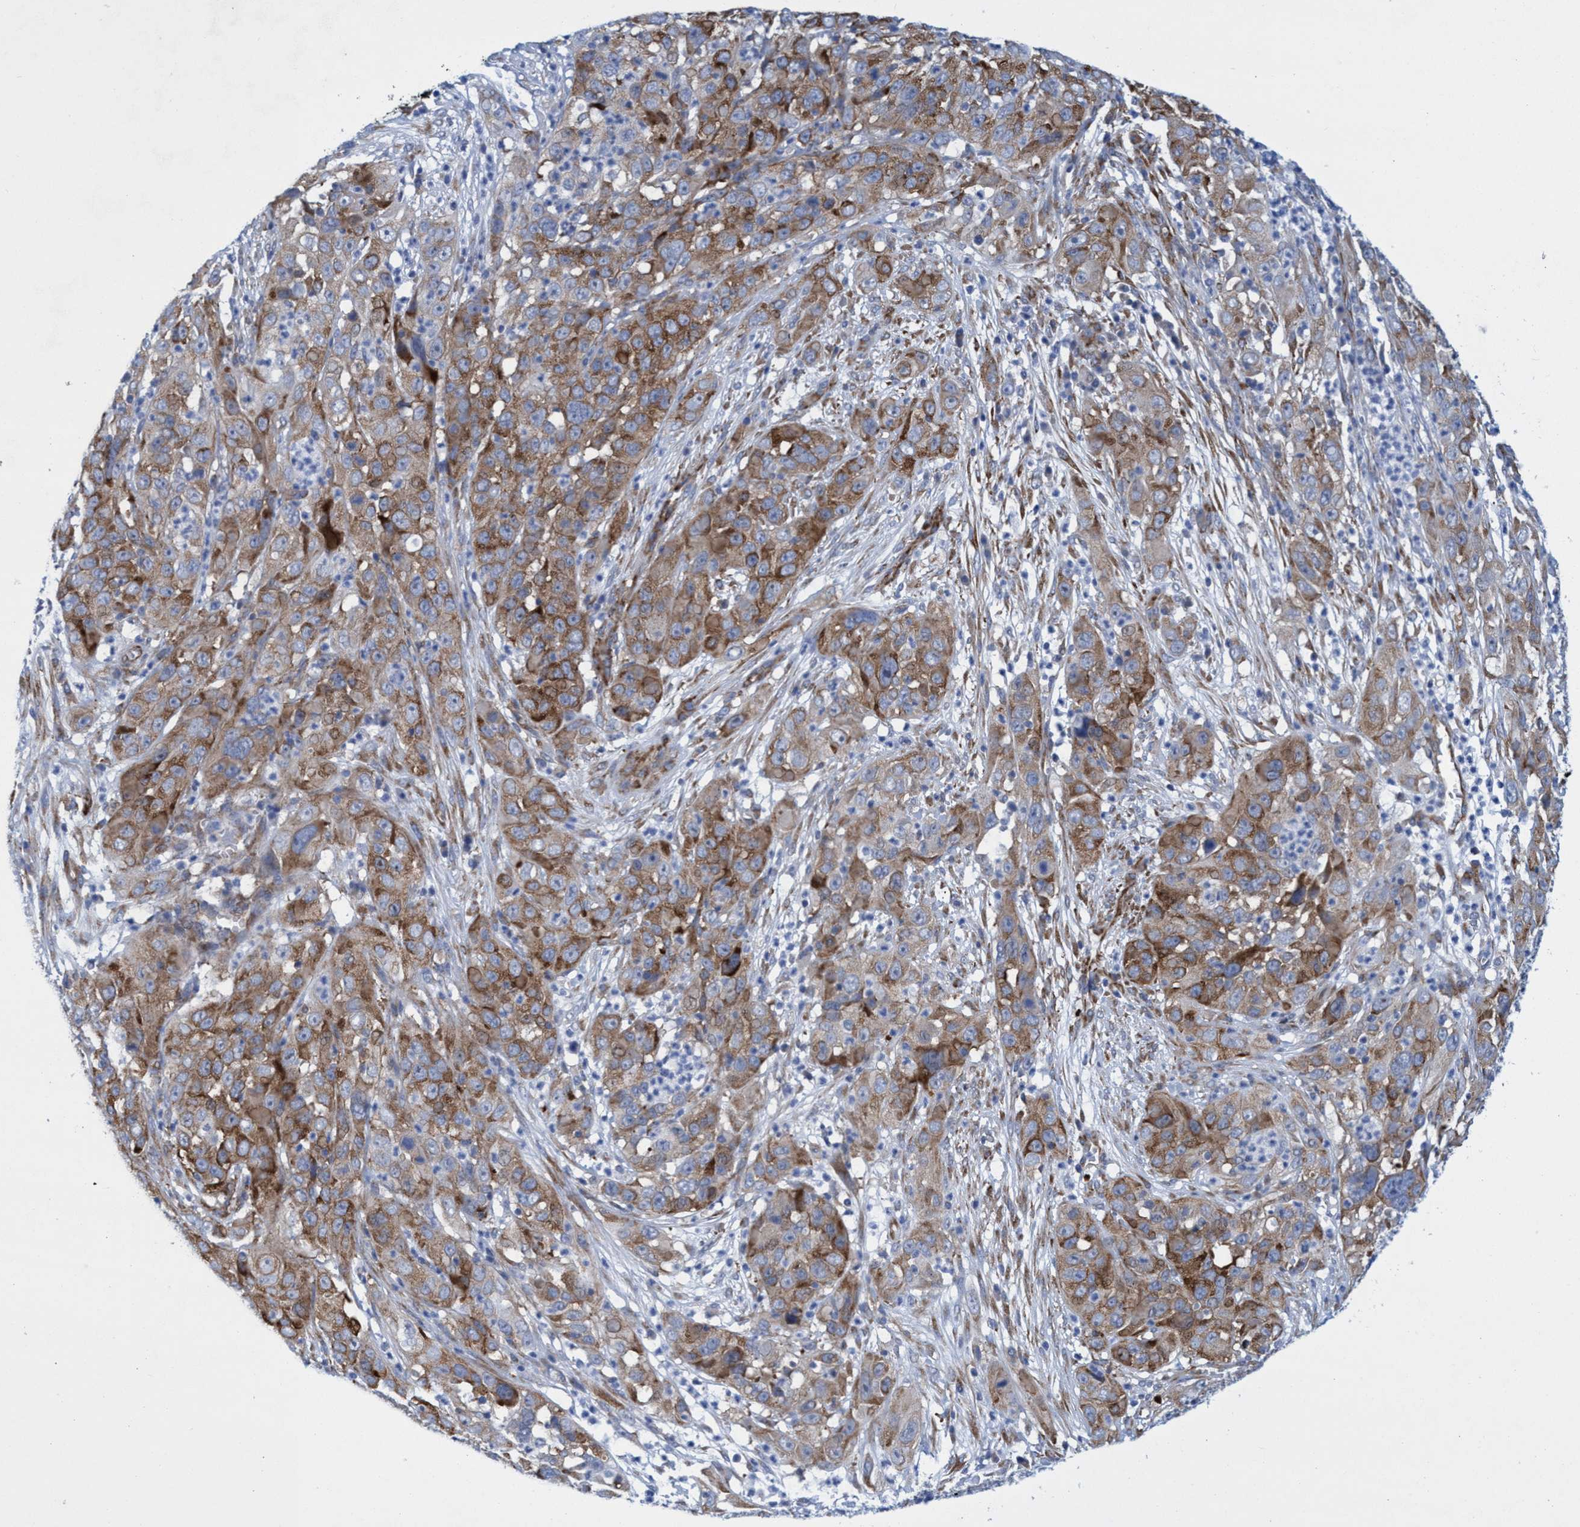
{"staining": {"intensity": "moderate", "quantity": ">75%", "location": "cytoplasmic/membranous"}, "tissue": "cervical cancer", "cell_type": "Tumor cells", "image_type": "cancer", "snomed": [{"axis": "morphology", "description": "Squamous cell carcinoma, NOS"}, {"axis": "topography", "description": "Cervix"}], "caption": "A photomicrograph of human squamous cell carcinoma (cervical) stained for a protein exhibits moderate cytoplasmic/membranous brown staining in tumor cells. (DAB (3,3'-diaminobenzidine) = brown stain, brightfield microscopy at high magnification).", "gene": "R3HCC1", "patient": {"sex": "female", "age": 32}}